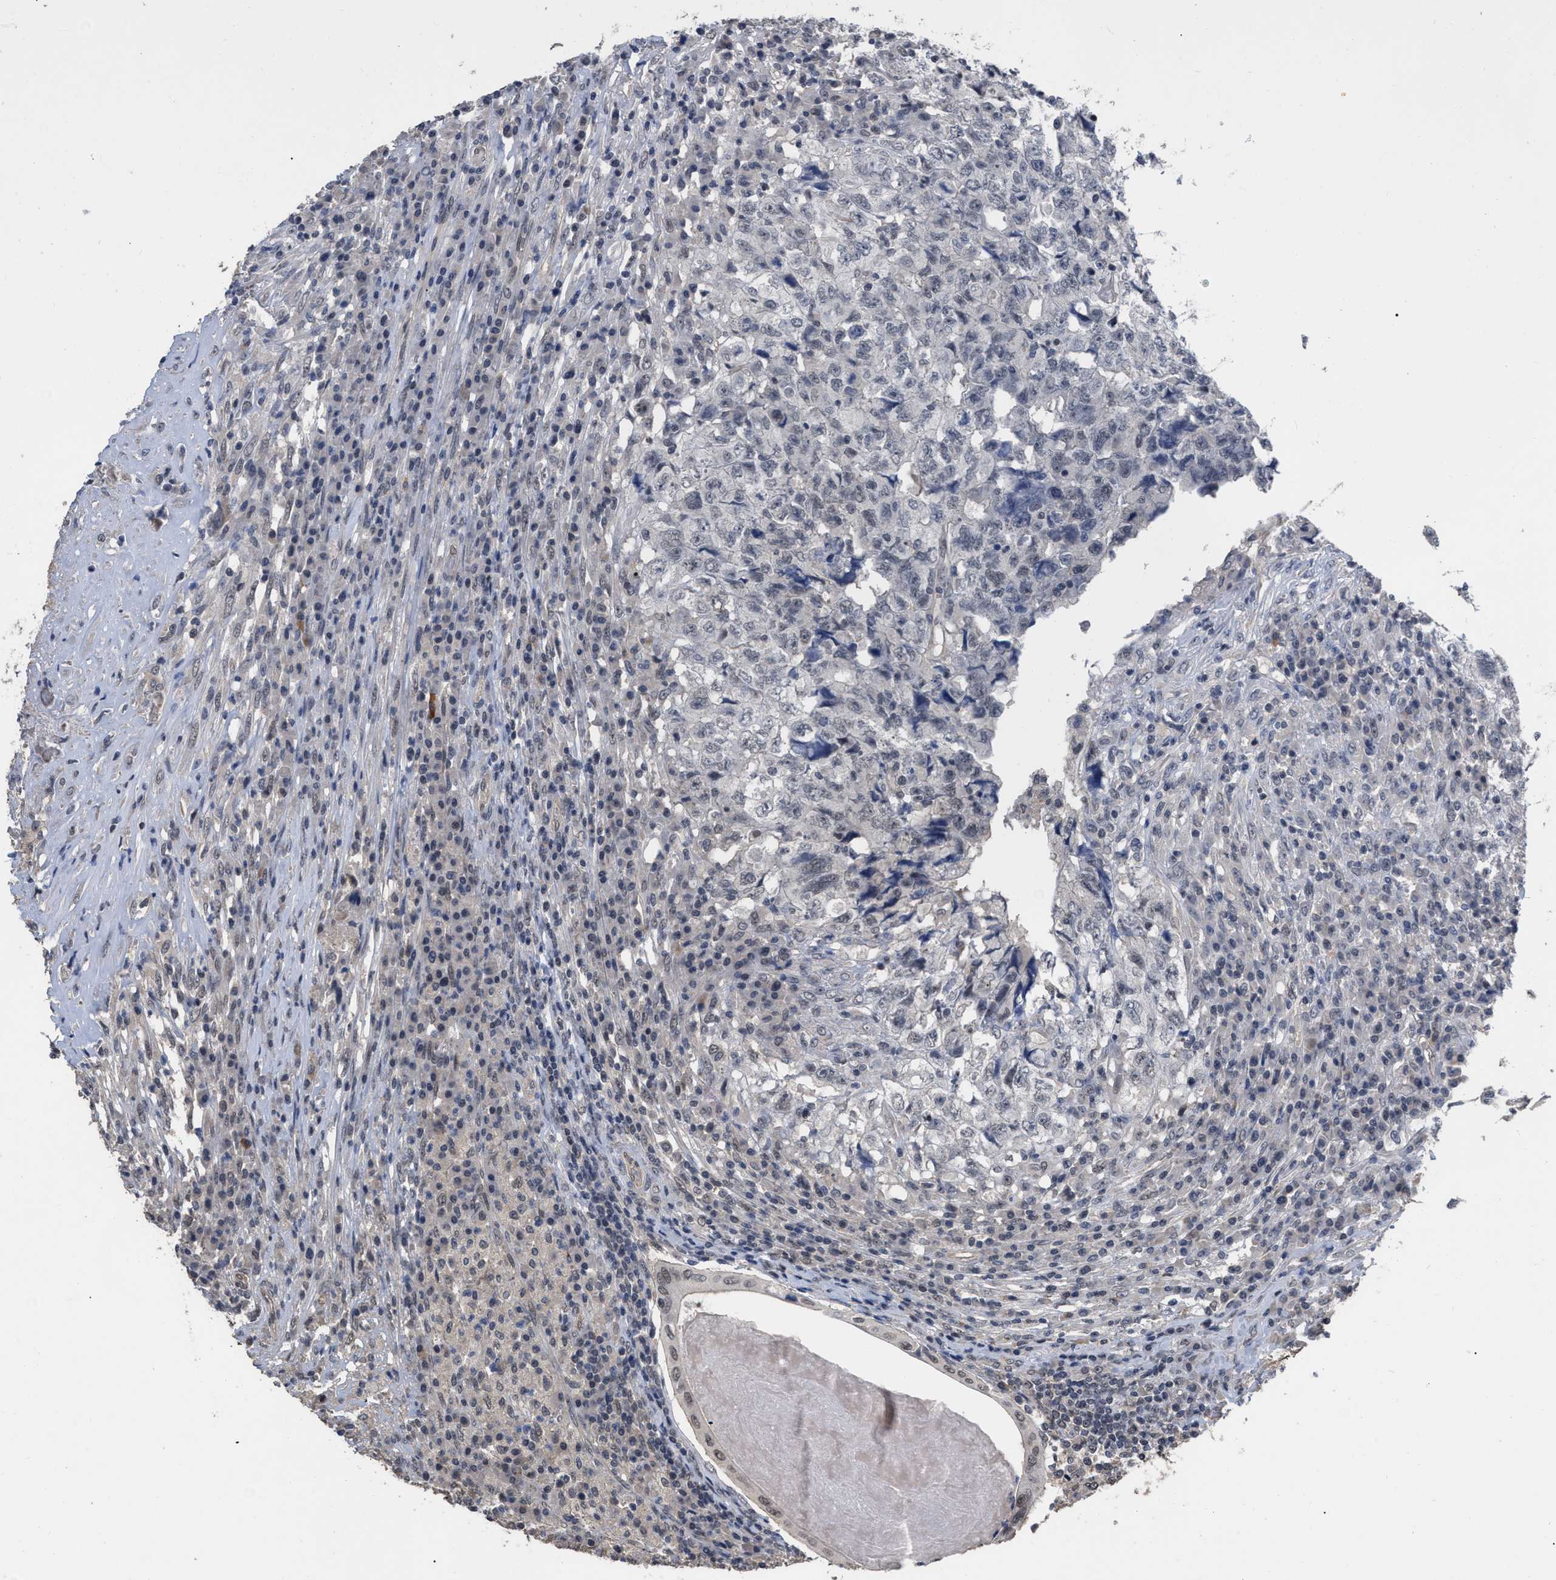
{"staining": {"intensity": "negative", "quantity": "none", "location": "none"}, "tissue": "testis cancer", "cell_type": "Tumor cells", "image_type": "cancer", "snomed": [{"axis": "morphology", "description": "Necrosis, NOS"}, {"axis": "morphology", "description": "Carcinoma, Embryonal, NOS"}, {"axis": "topography", "description": "Testis"}], "caption": "Protein analysis of testis cancer (embryonal carcinoma) shows no significant expression in tumor cells.", "gene": "JAZF1", "patient": {"sex": "male", "age": 19}}